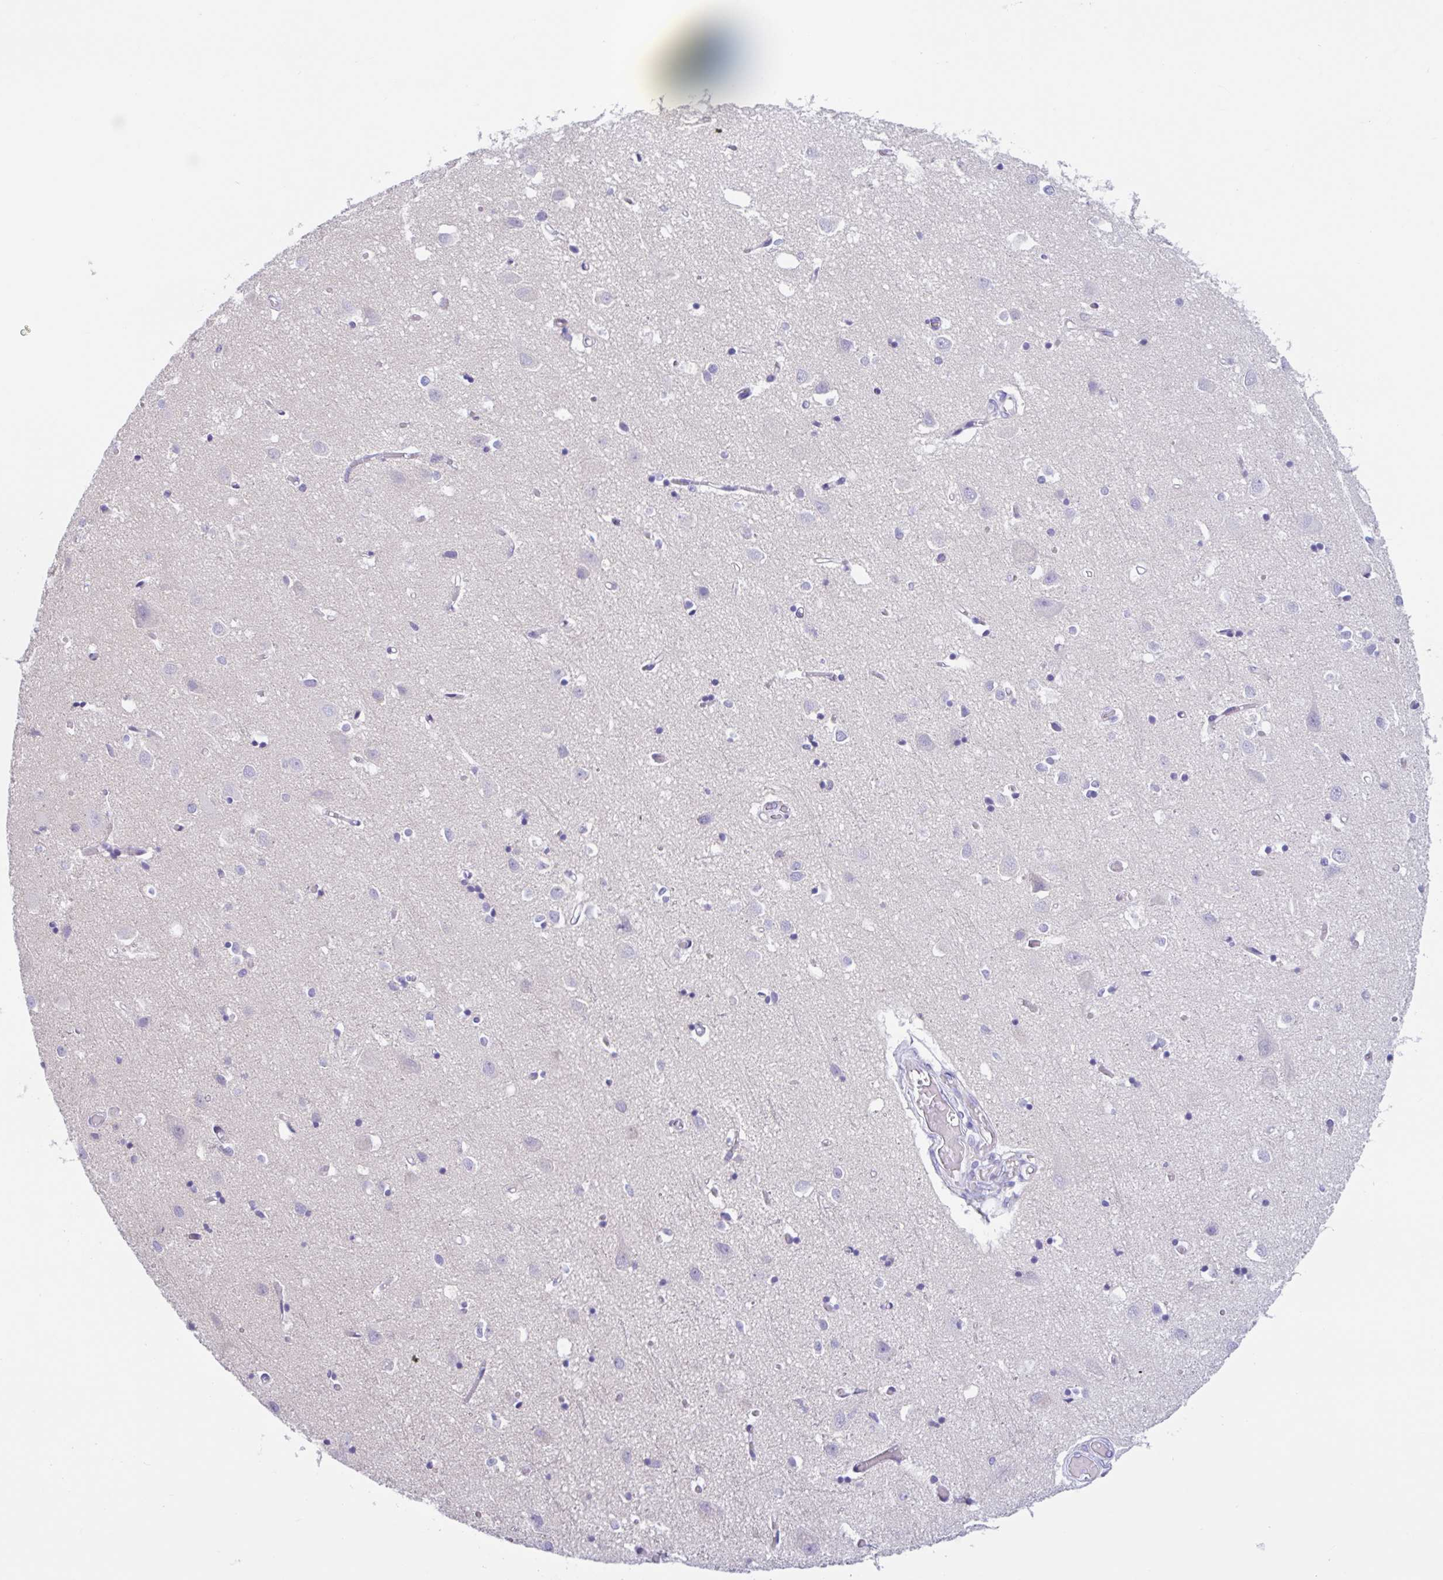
{"staining": {"intensity": "negative", "quantity": "none", "location": "none"}, "tissue": "cerebral cortex", "cell_type": "Endothelial cells", "image_type": "normal", "snomed": [{"axis": "morphology", "description": "Normal tissue, NOS"}, {"axis": "topography", "description": "Cerebral cortex"}], "caption": "This is an IHC histopathology image of benign human cerebral cortex. There is no positivity in endothelial cells.", "gene": "OR6N2", "patient": {"sex": "male", "age": 70}}